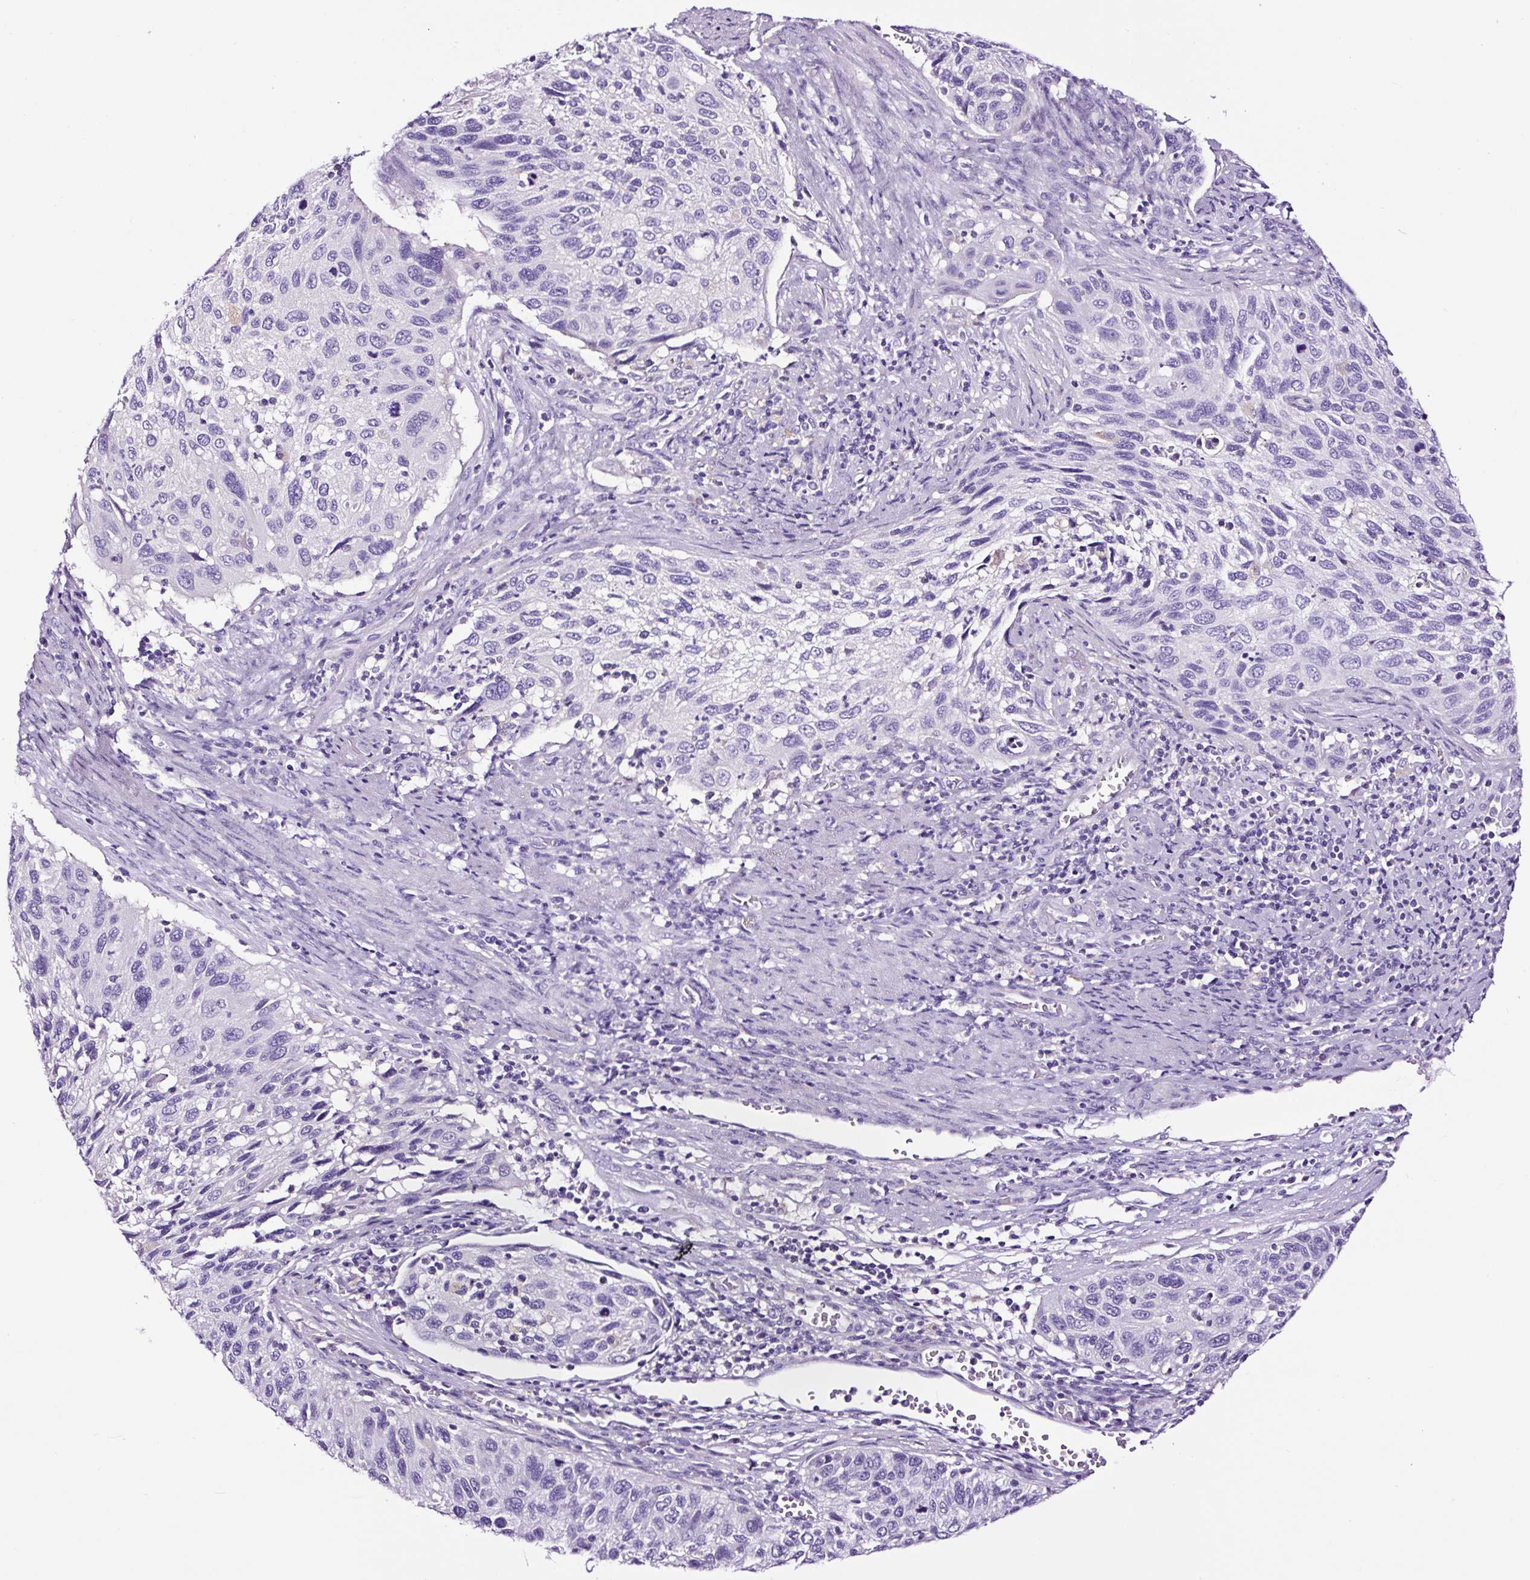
{"staining": {"intensity": "negative", "quantity": "none", "location": "none"}, "tissue": "cervical cancer", "cell_type": "Tumor cells", "image_type": "cancer", "snomed": [{"axis": "morphology", "description": "Squamous cell carcinoma, NOS"}, {"axis": "topography", "description": "Cervix"}], "caption": "Immunohistochemical staining of cervical squamous cell carcinoma displays no significant expression in tumor cells.", "gene": "FBXL7", "patient": {"sex": "female", "age": 70}}